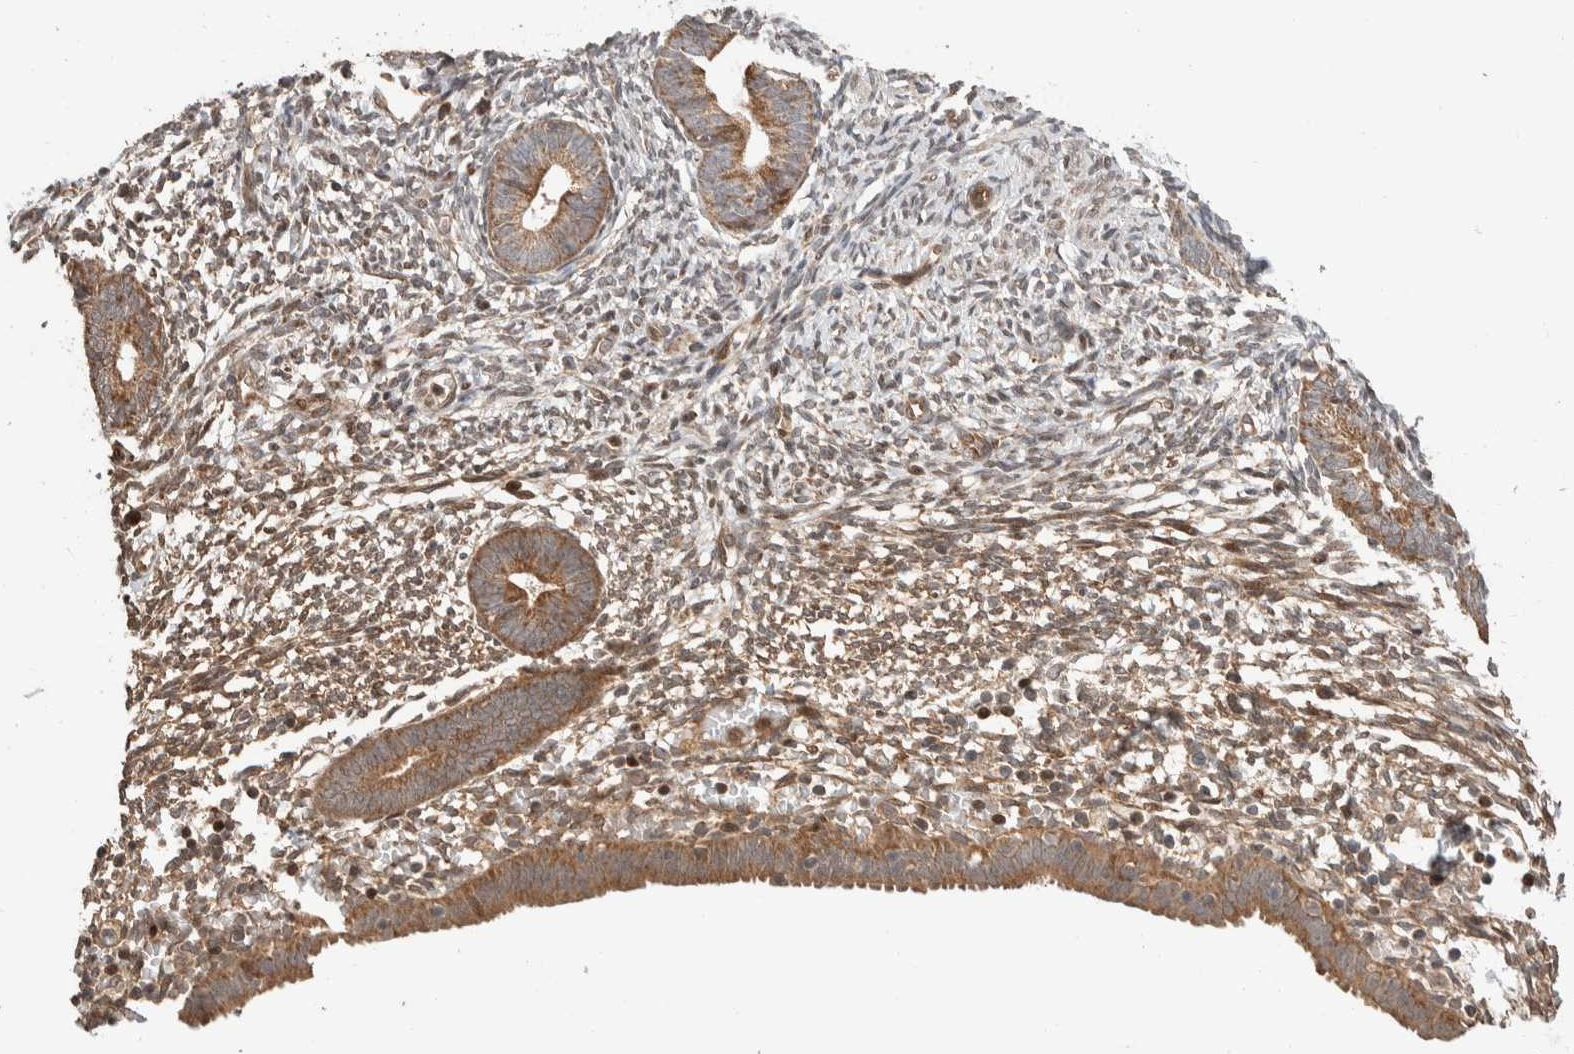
{"staining": {"intensity": "moderate", "quantity": ">75%", "location": "cytoplasmic/membranous"}, "tissue": "endometrium", "cell_type": "Cells in endometrial stroma", "image_type": "normal", "snomed": [{"axis": "morphology", "description": "Normal tissue, NOS"}, {"axis": "morphology", "description": "Atrophy, NOS"}, {"axis": "topography", "description": "Uterus"}, {"axis": "topography", "description": "Endometrium"}], "caption": "Immunohistochemical staining of normal human endometrium shows >75% levels of moderate cytoplasmic/membranous protein positivity in approximately >75% of cells in endometrial stroma.", "gene": "ERC1", "patient": {"sex": "female", "age": 68}}